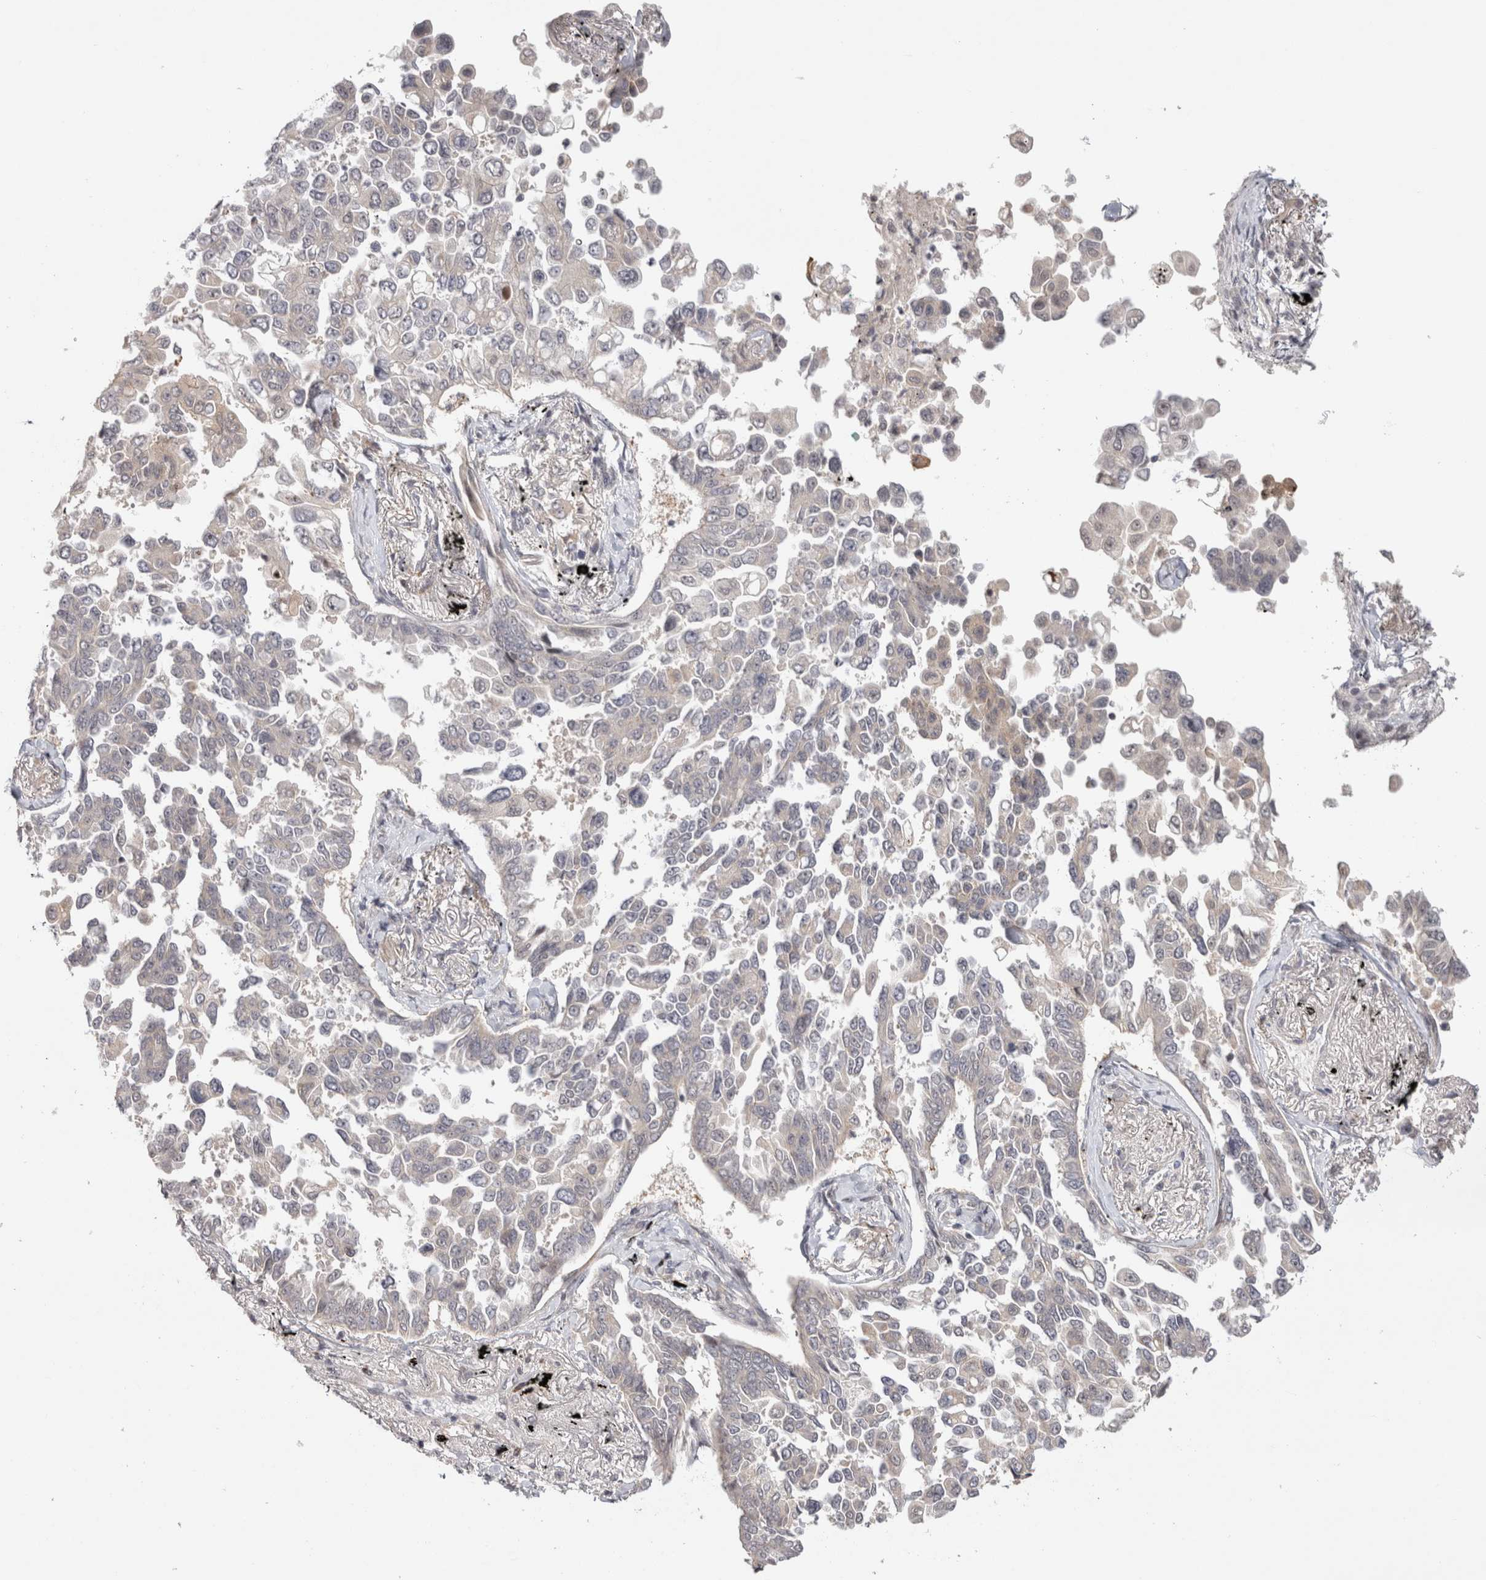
{"staining": {"intensity": "negative", "quantity": "none", "location": "none"}, "tissue": "lung cancer", "cell_type": "Tumor cells", "image_type": "cancer", "snomed": [{"axis": "morphology", "description": "Adenocarcinoma, NOS"}, {"axis": "topography", "description": "Lung"}], "caption": "Image shows no protein expression in tumor cells of lung cancer tissue.", "gene": "ZNF318", "patient": {"sex": "female", "age": 67}}